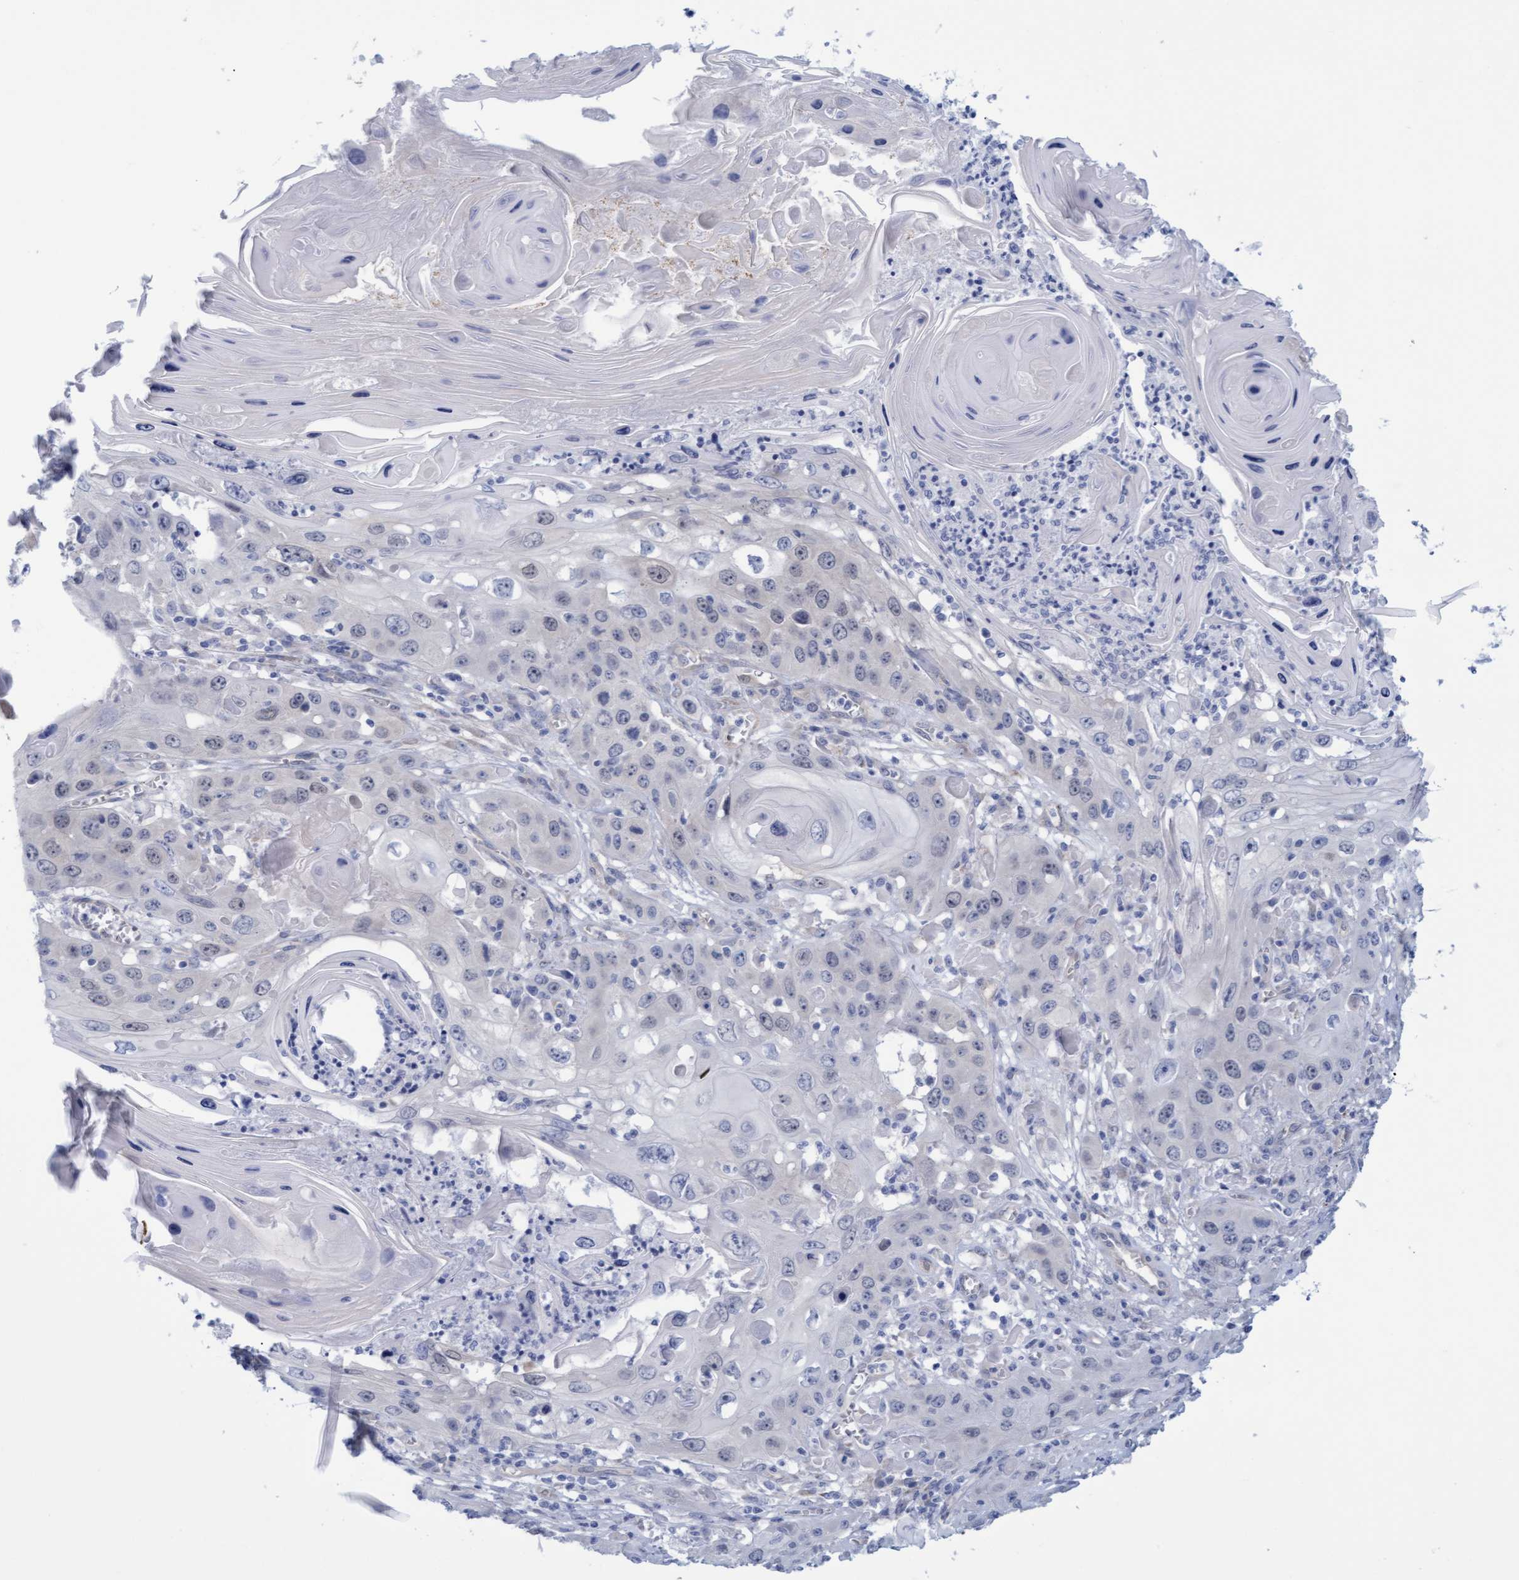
{"staining": {"intensity": "weak", "quantity": "<25%", "location": "nuclear"}, "tissue": "skin cancer", "cell_type": "Tumor cells", "image_type": "cancer", "snomed": [{"axis": "morphology", "description": "Squamous cell carcinoma, NOS"}, {"axis": "topography", "description": "Skin"}], "caption": "This is a histopathology image of IHC staining of skin squamous cell carcinoma, which shows no positivity in tumor cells.", "gene": "STXBP1", "patient": {"sex": "male", "age": 55}}